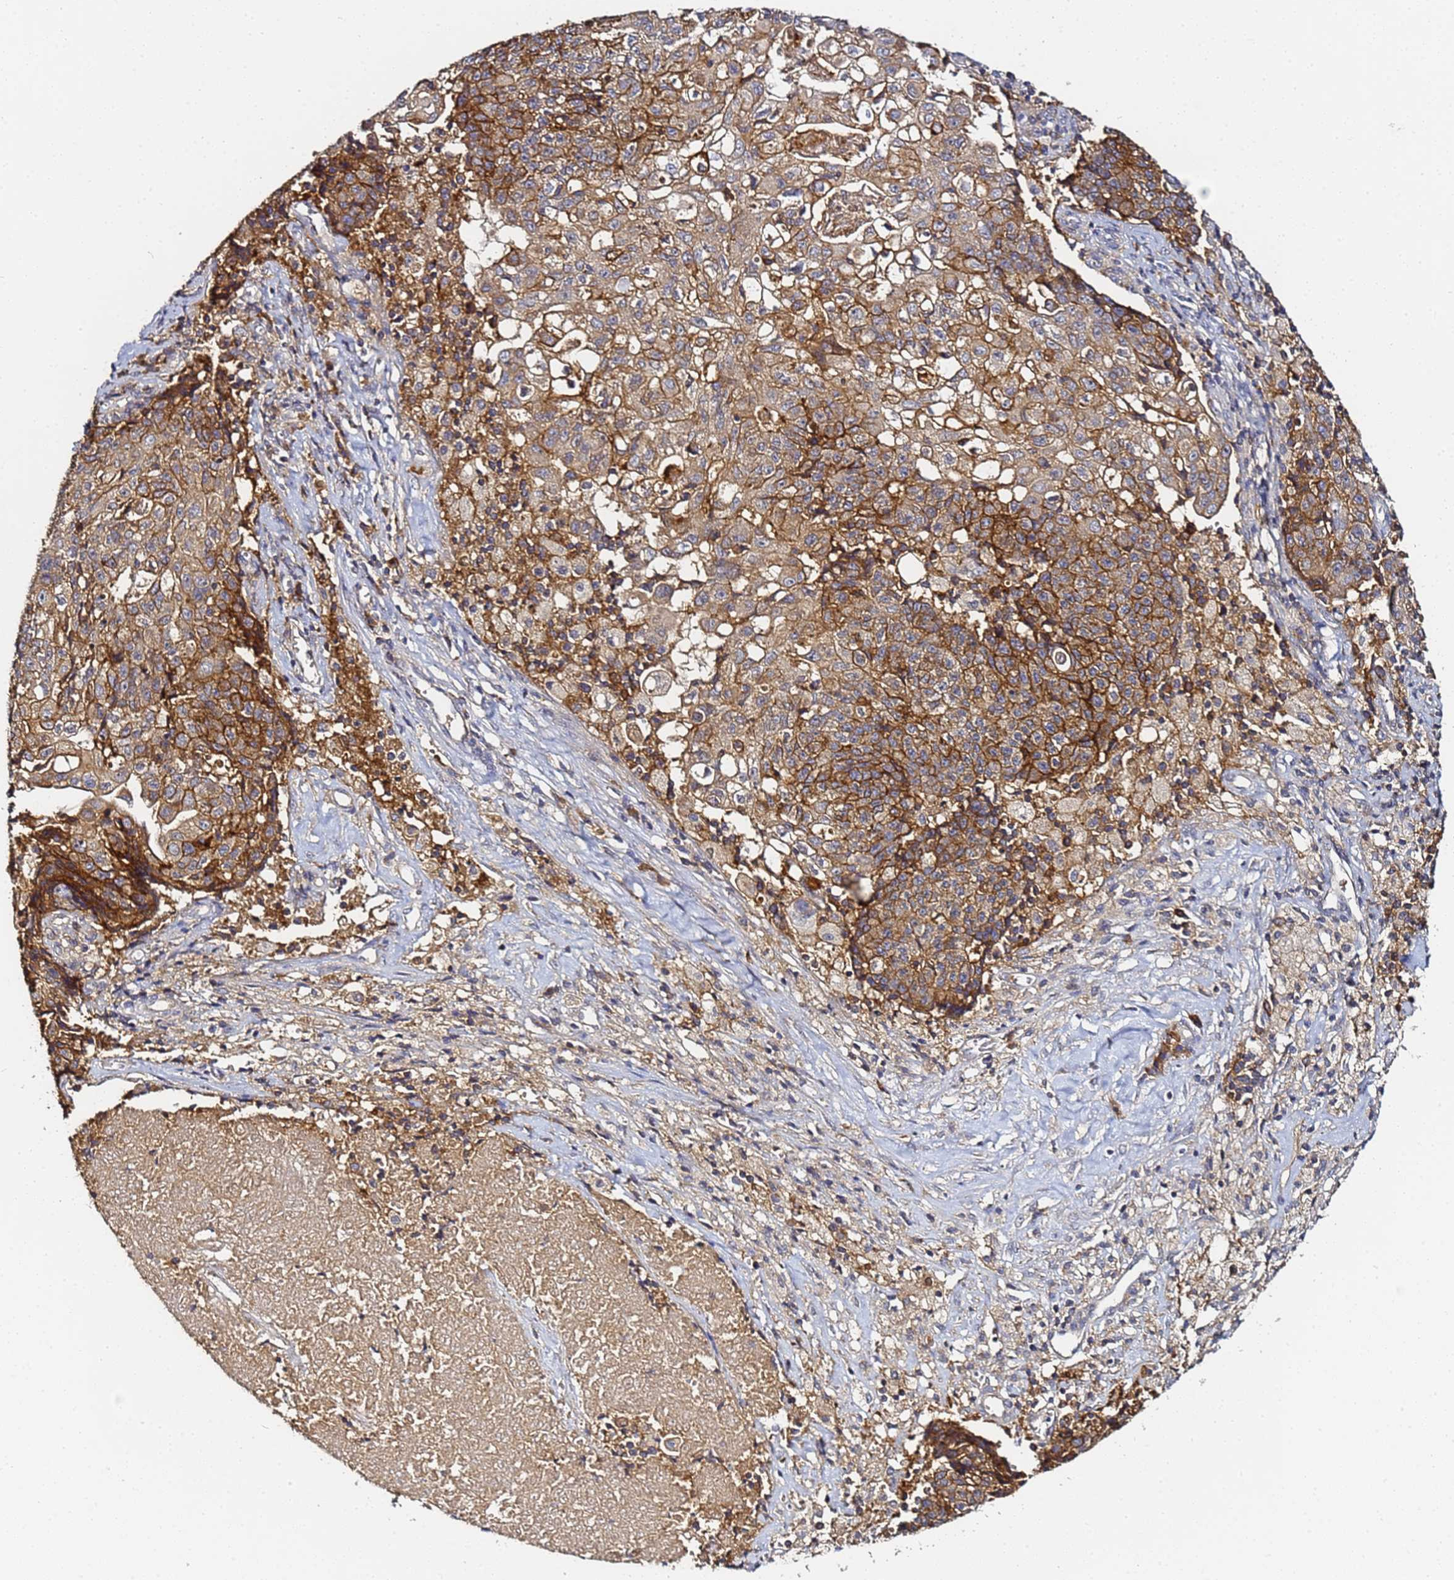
{"staining": {"intensity": "moderate", "quantity": ">75%", "location": "cytoplasmic/membranous"}, "tissue": "ovarian cancer", "cell_type": "Tumor cells", "image_type": "cancer", "snomed": [{"axis": "morphology", "description": "Carcinoma, endometroid"}, {"axis": "topography", "description": "Ovary"}], "caption": "DAB (3,3'-diaminobenzidine) immunohistochemical staining of ovarian cancer exhibits moderate cytoplasmic/membranous protein staining in about >75% of tumor cells.", "gene": "LRRC69", "patient": {"sex": "female", "age": 42}}